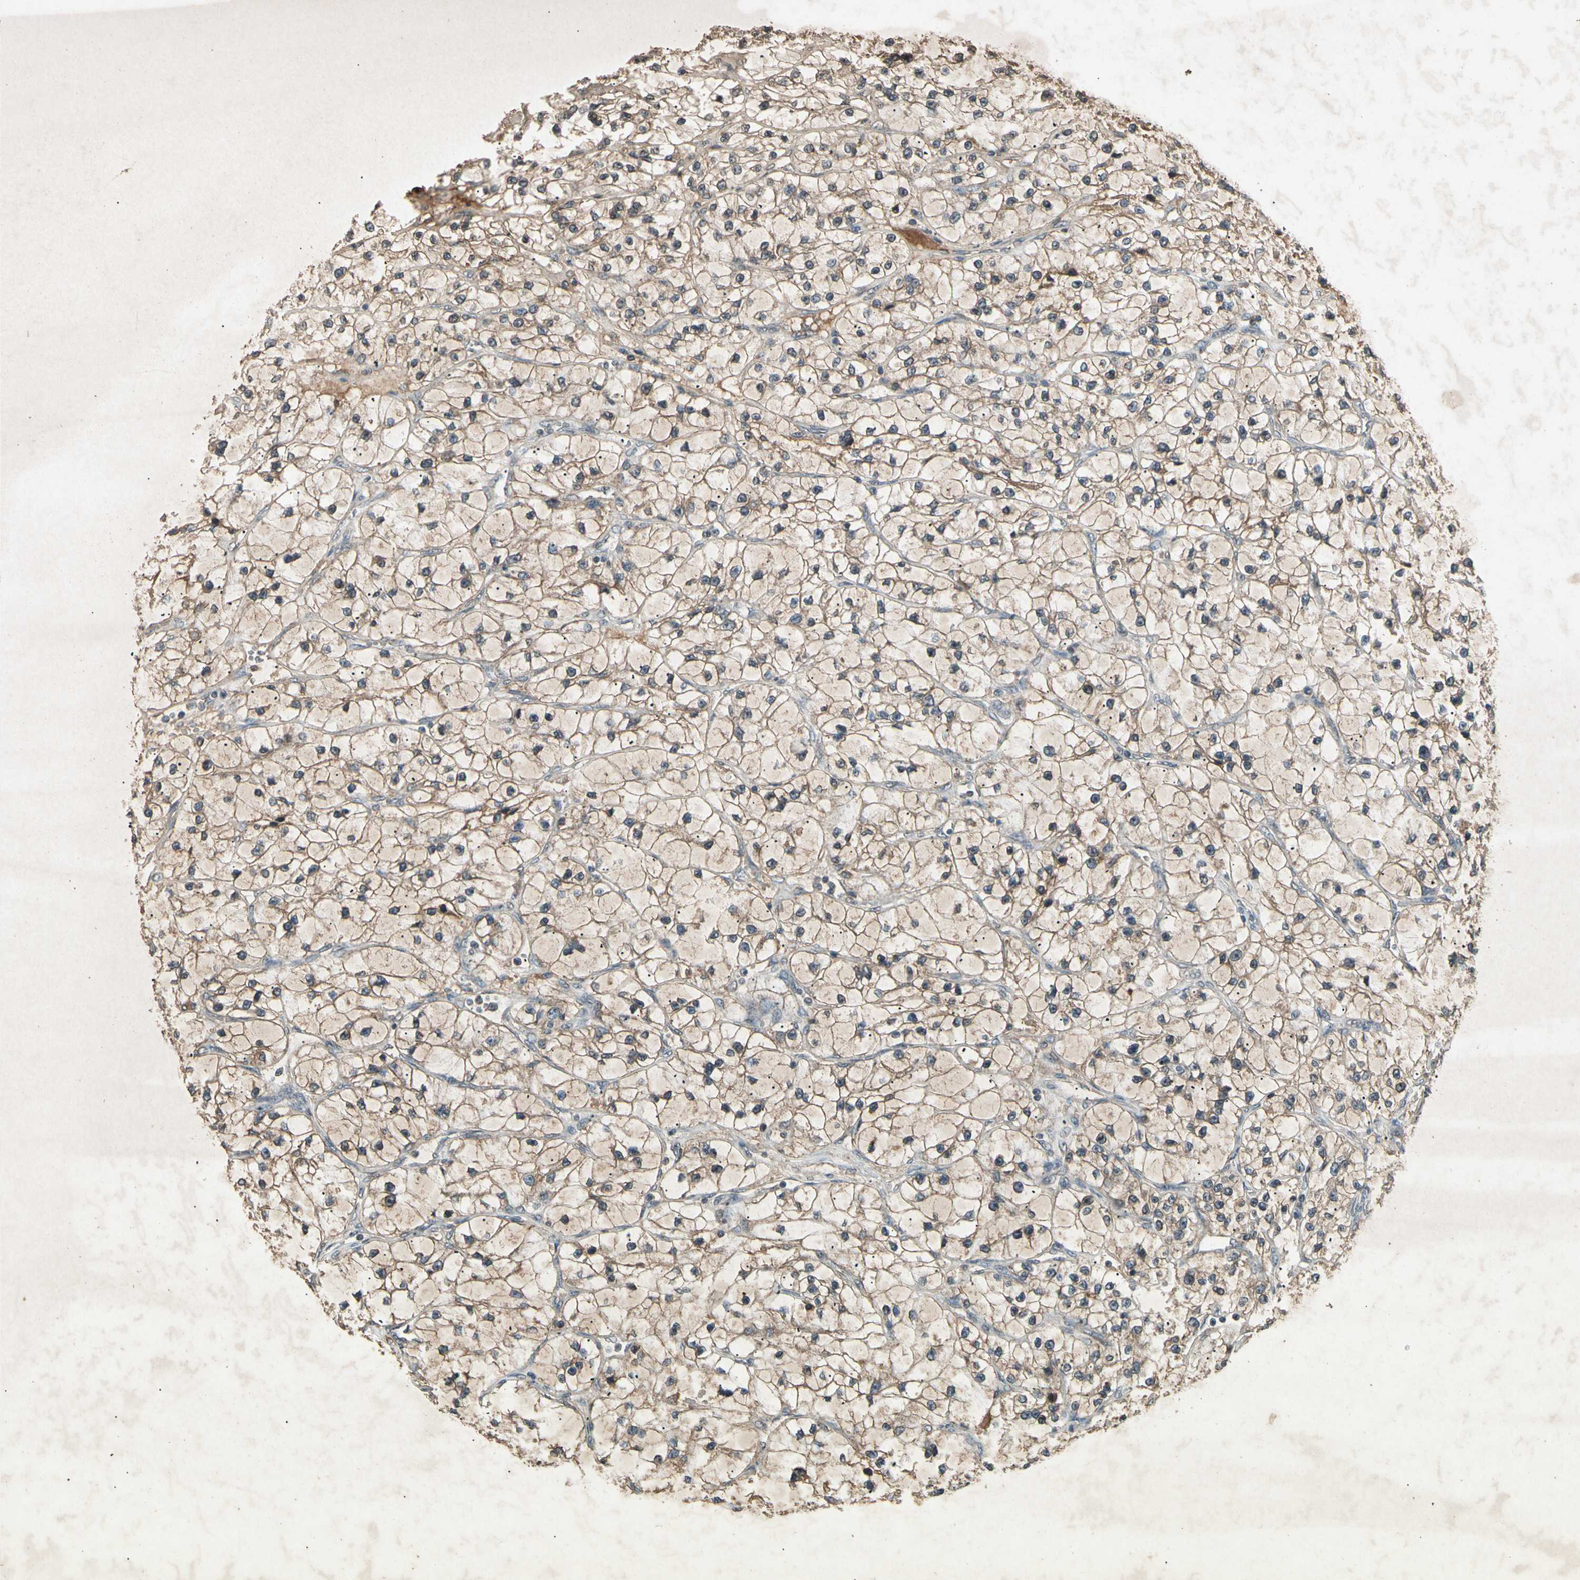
{"staining": {"intensity": "weak", "quantity": ">75%", "location": "cytoplasmic/membranous"}, "tissue": "renal cancer", "cell_type": "Tumor cells", "image_type": "cancer", "snomed": [{"axis": "morphology", "description": "Adenocarcinoma, NOS"}, {"axis": "topography", "description": "Kidney"}], "caption": "The immunohistochemical stain shows weak cytoplasmic/membranous positivity in tumor cells of renal cancer (adenocarcinoma) tissue. Nuclei are stained in blue.", "gene": "CP", "patient": {"sex": "female", "age": 57}}